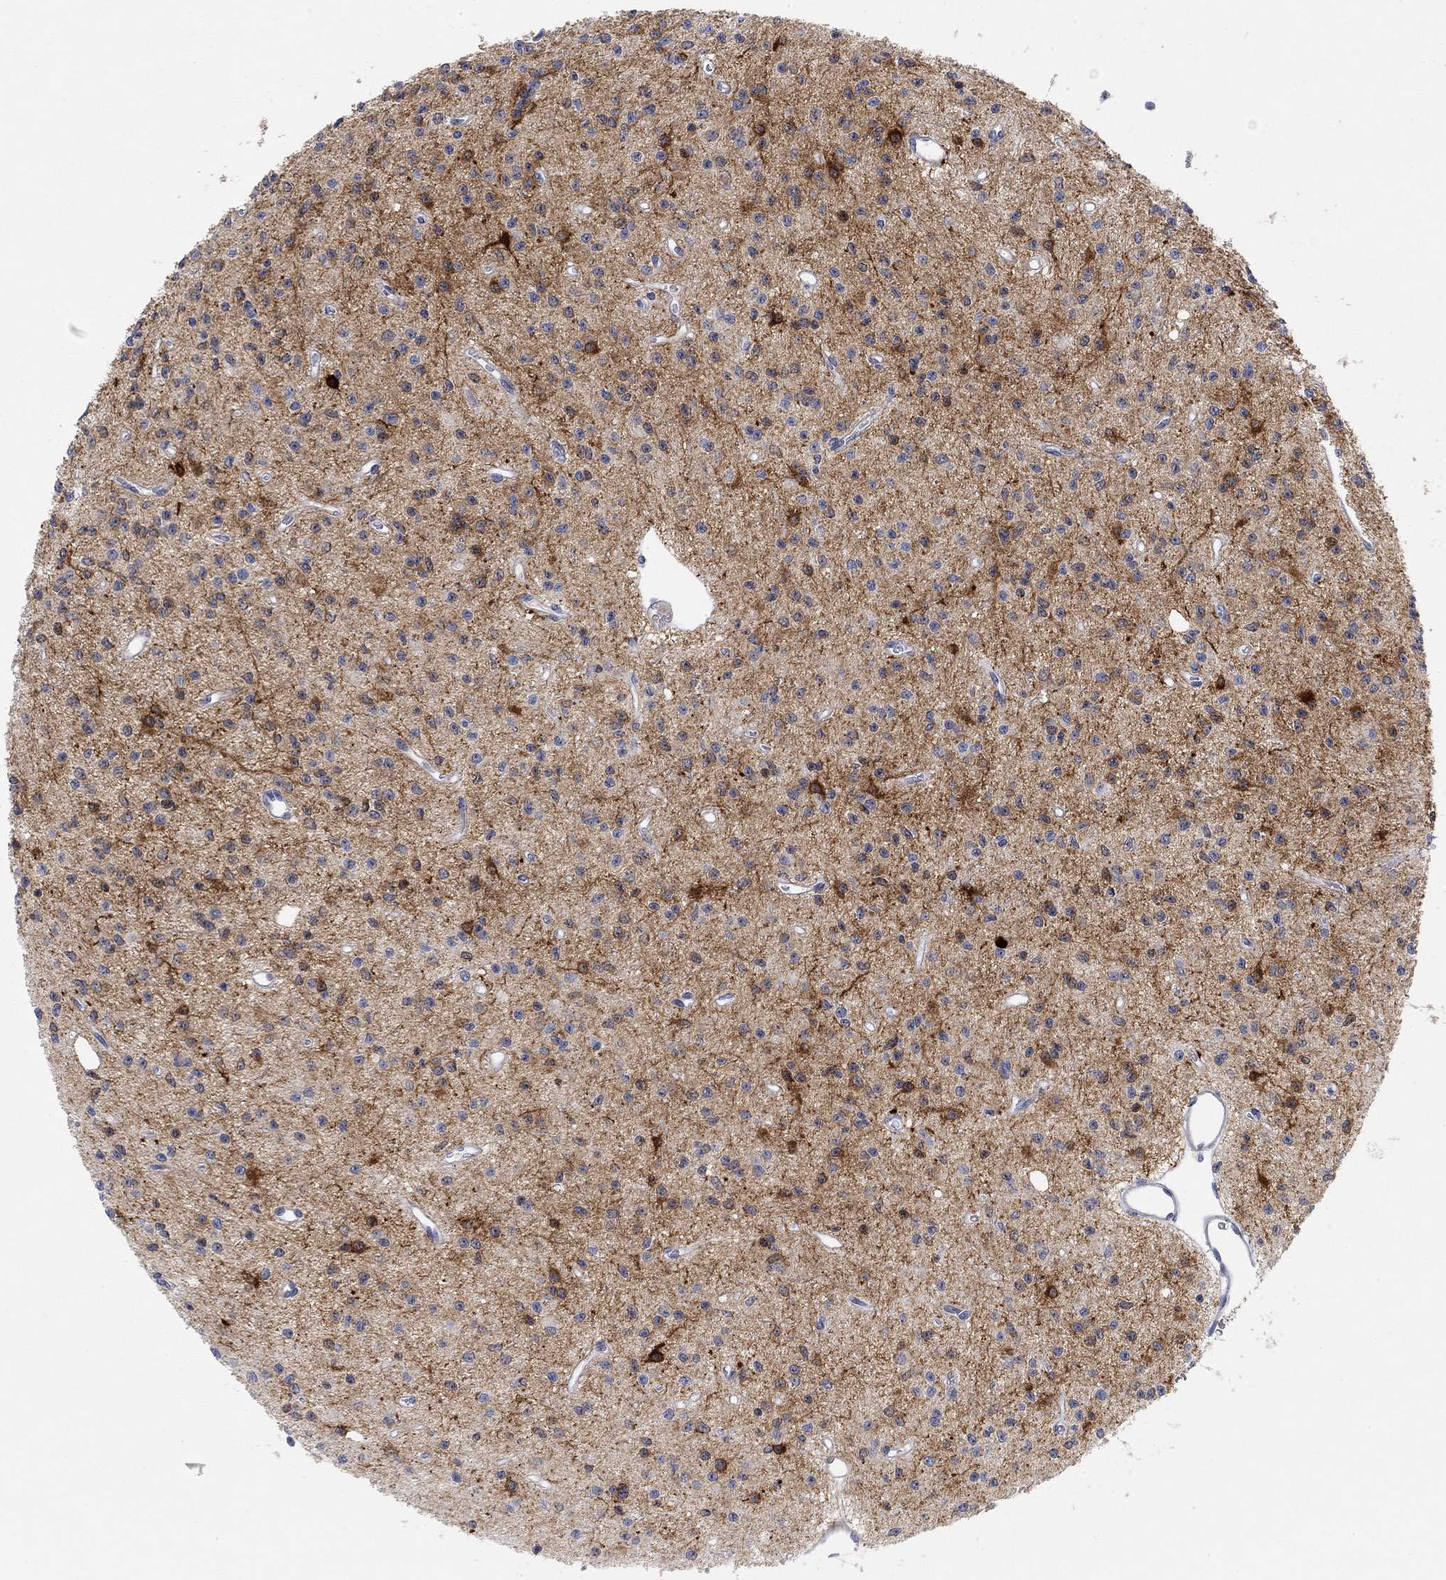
{"staining": {"intensity": "negative", "quantity": "none", "location": "none"}, "tissue": "glioma", "cell_type": "Tumor cells", "image_type": "cancer", "snomed": [{"axis": "morphology", "description": "Glioma, malignant, Low grade"}, {"axis": "topography", "description": "Brain"}], "caption": "The IHC image has no significant staining in tumor cells of malignant glioma (low-grade) tissue. (Stains: DAB (3,3'-diaminobenzidine) immunohistochemistry (IHC) with hematoxylin counter stain, Microscopy: brightfield microscopy at high magnification).", "gene": "VAT1L", "patient": {"sex": "female", "age": 45}}